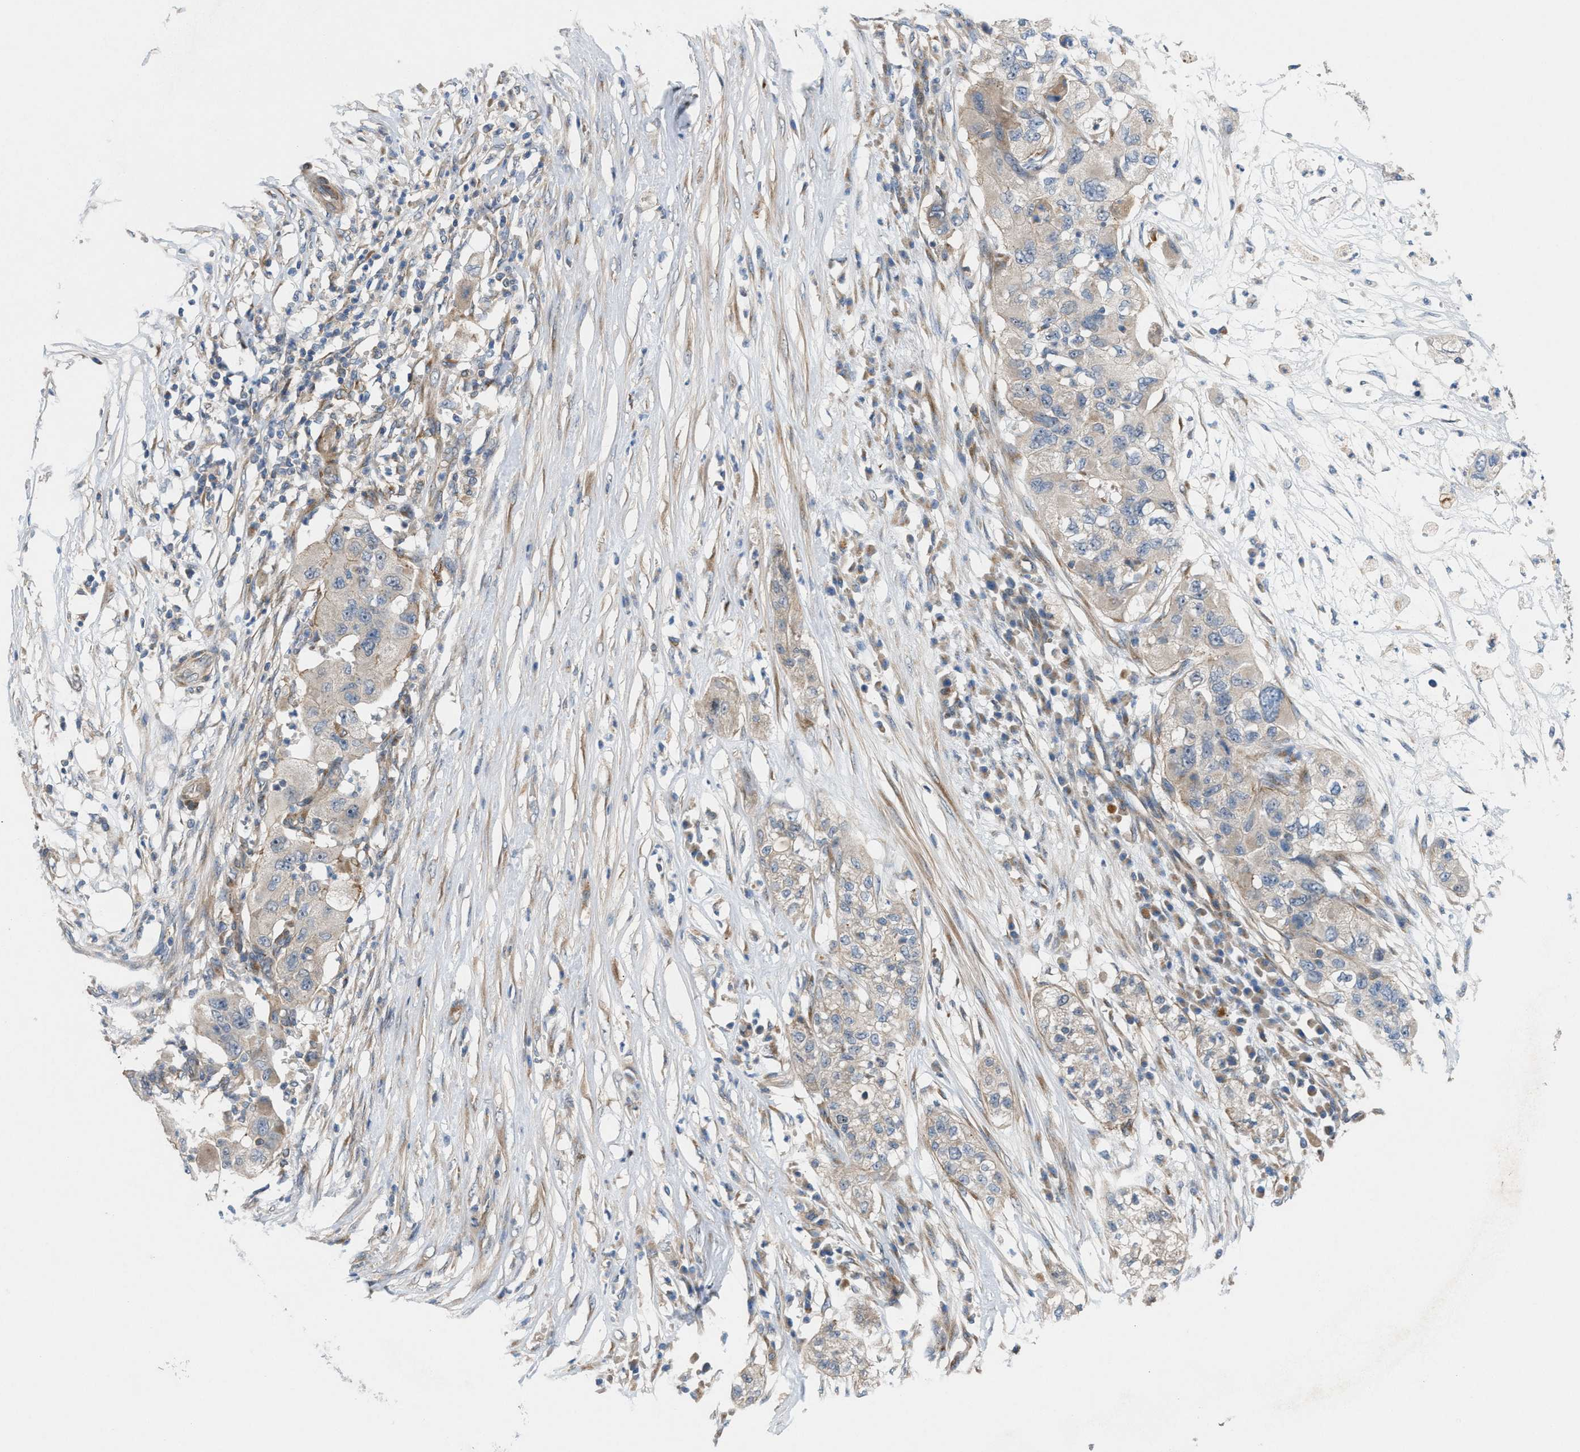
{"staining": {"intensity": "weak", "quantity": "<25%", "location": "cytoplasmic/membranous"}, "tissue": "pancreatic cancer", "cell_type": "Tumor cells", "image_type": "cancer", "snomed": [{"axis": "morphology", "description": "Adenocarcinoma, NOS"}, {"axis": "topography", "description": "Pancreas"}], "caption": "Immunohistochemistry photomicrograph of neoplastic tissue: pancreatic cancer stained with DAB (3,3'-diaminobenzidine) reveals no significant protein expression in tumor cells.", "gene": "CYB5D1", "patient": {"sex": "female", "age": 78}}